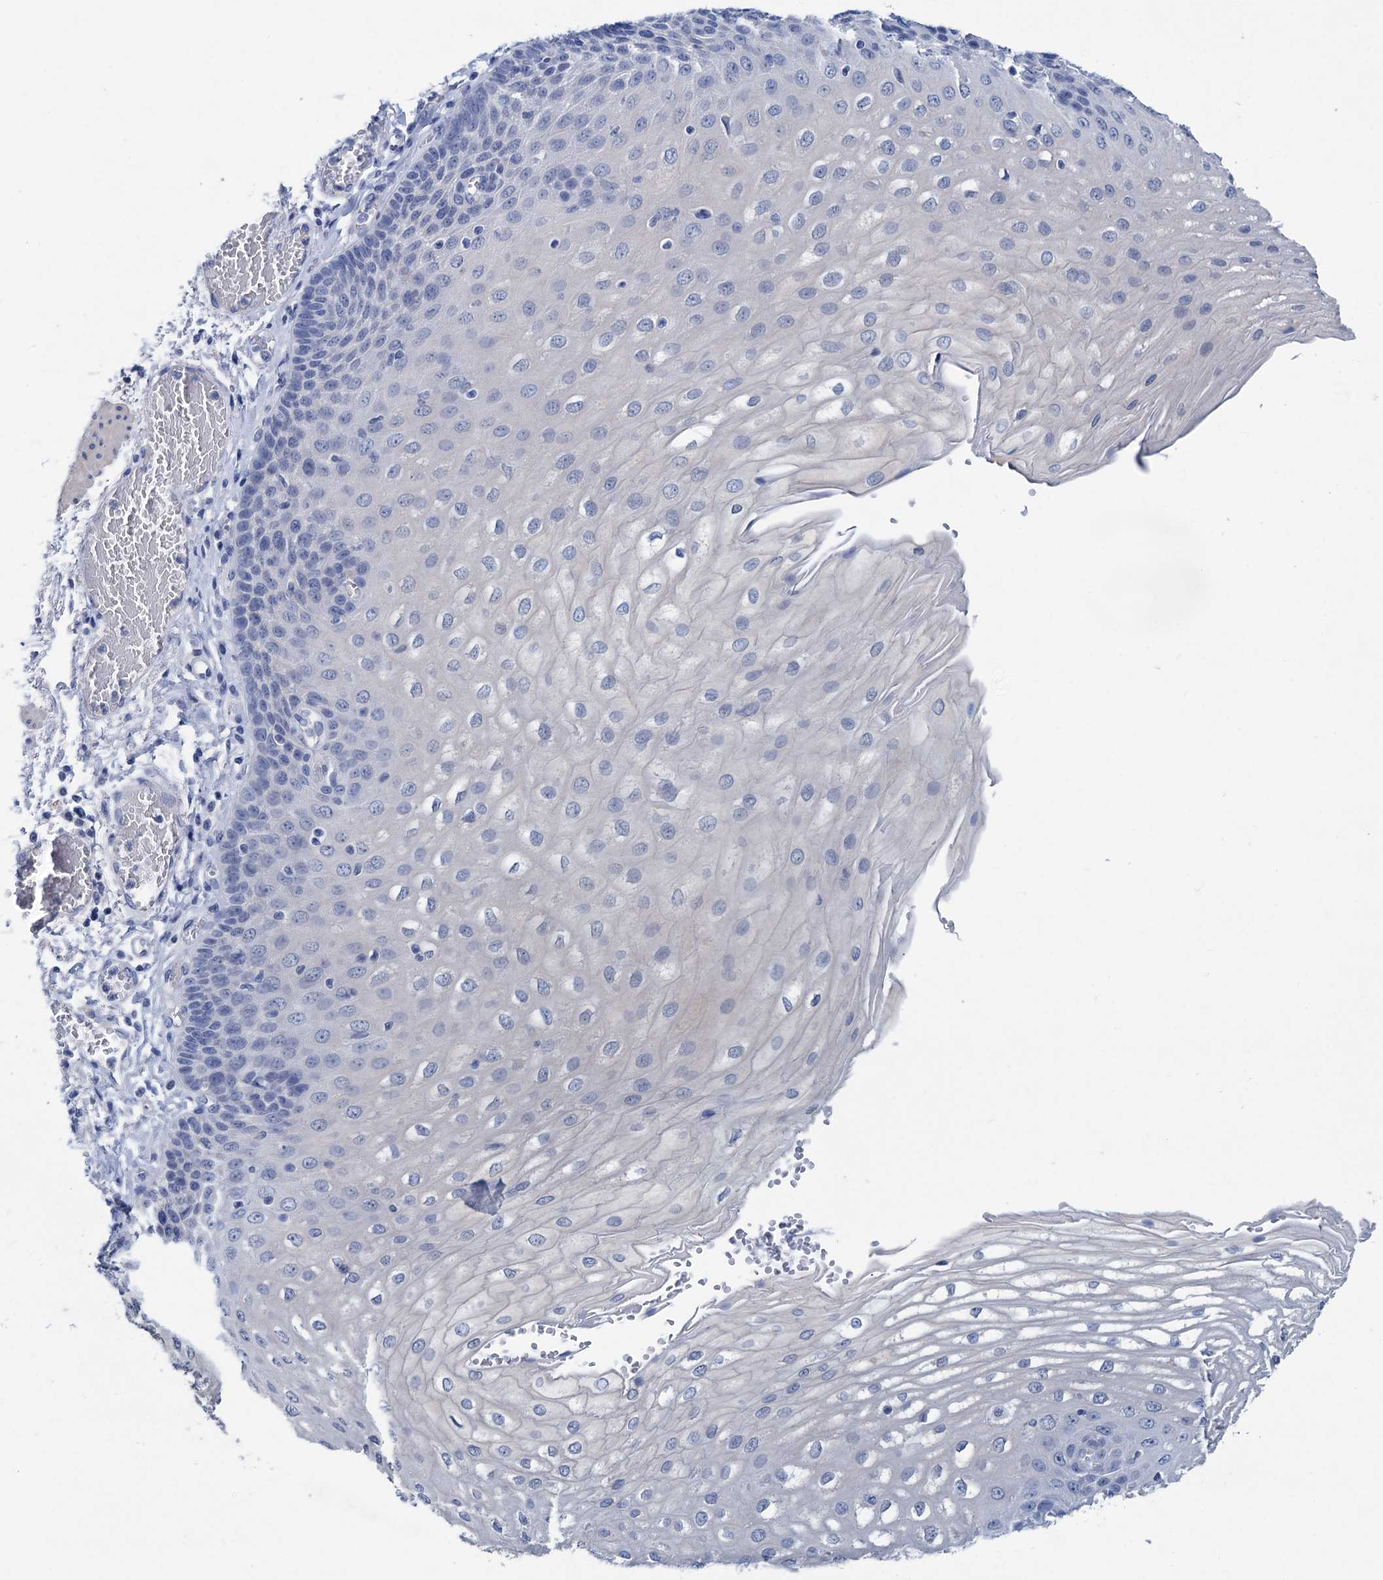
{"staining": {"intensity": "negative", "quantity": "none", "location": "none"}, "tissue": "esophagus", "cell_type": "Squamous epithelial cells", "image_type": "normal", "snomed": [{"axis": "morphology", "description": "Normal tissue, NOS"}, {"axis": "topography", "description": "Esophagus"}], "caption": "DAB (3,3'-diaminobenzidine) immunohistochemical staining of normal human esophagus exhibits no significant expression in squamous epithelial cells.", "gene": "MYOZ3", "patient": {"sex": "male", "age": 81}}